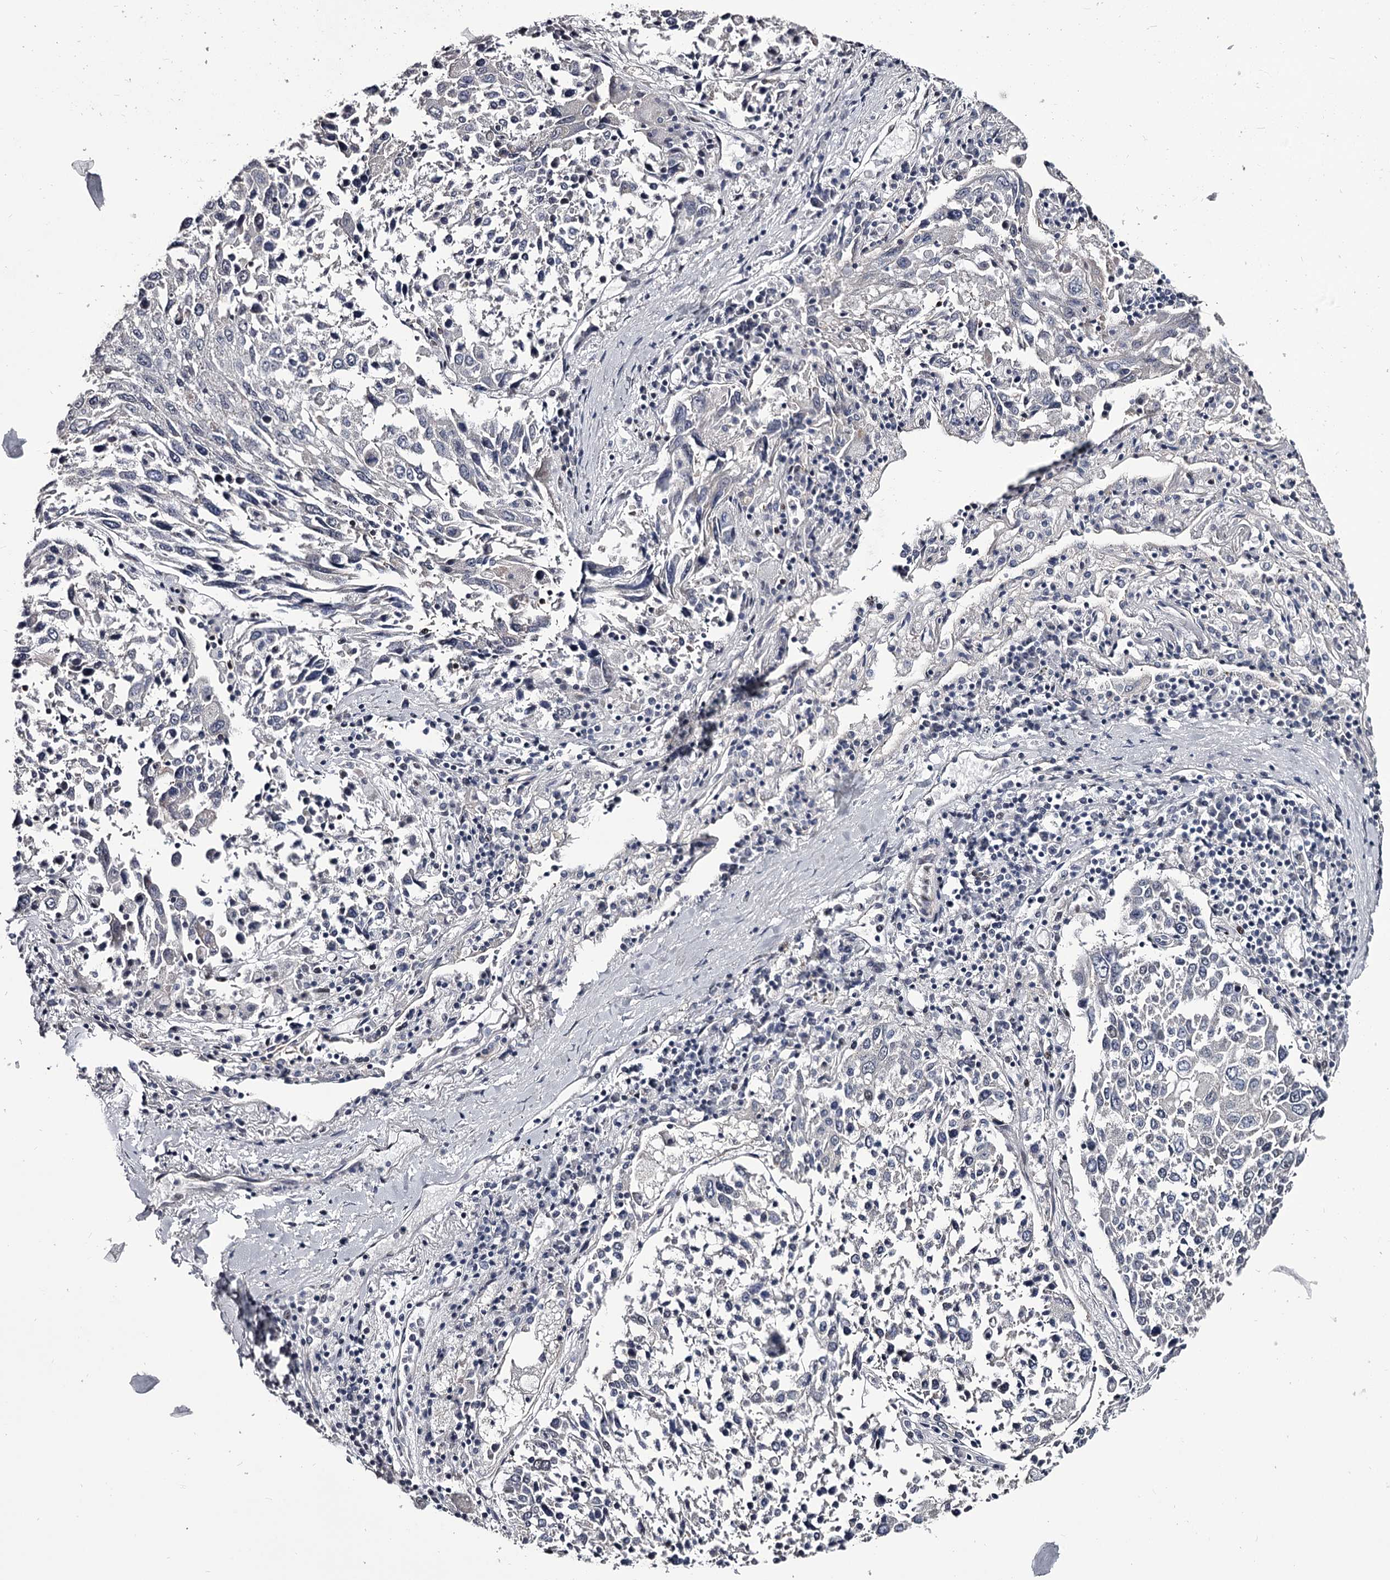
{"staining": {"intensity": "negative", "quantity": "none", "location": "none"}, "tissue": "lung cancer", "cell_type": "Tumor cells", "image_type": "cancer", "snomed": [{"axis": "morphology", "description": "Squamous cell carcinoma, NOS"}, {"axis": "topography", "description": "Lung"}], "caption": "Immunohistochemistry (IHC) micrograph of neoplastic tissue: human lung squamous cell carcinoma stained with DAB shows no significant protein expression in tumor cells.", "gene": "OVOL2", "patient": {"sex": "male", "age": 65}}